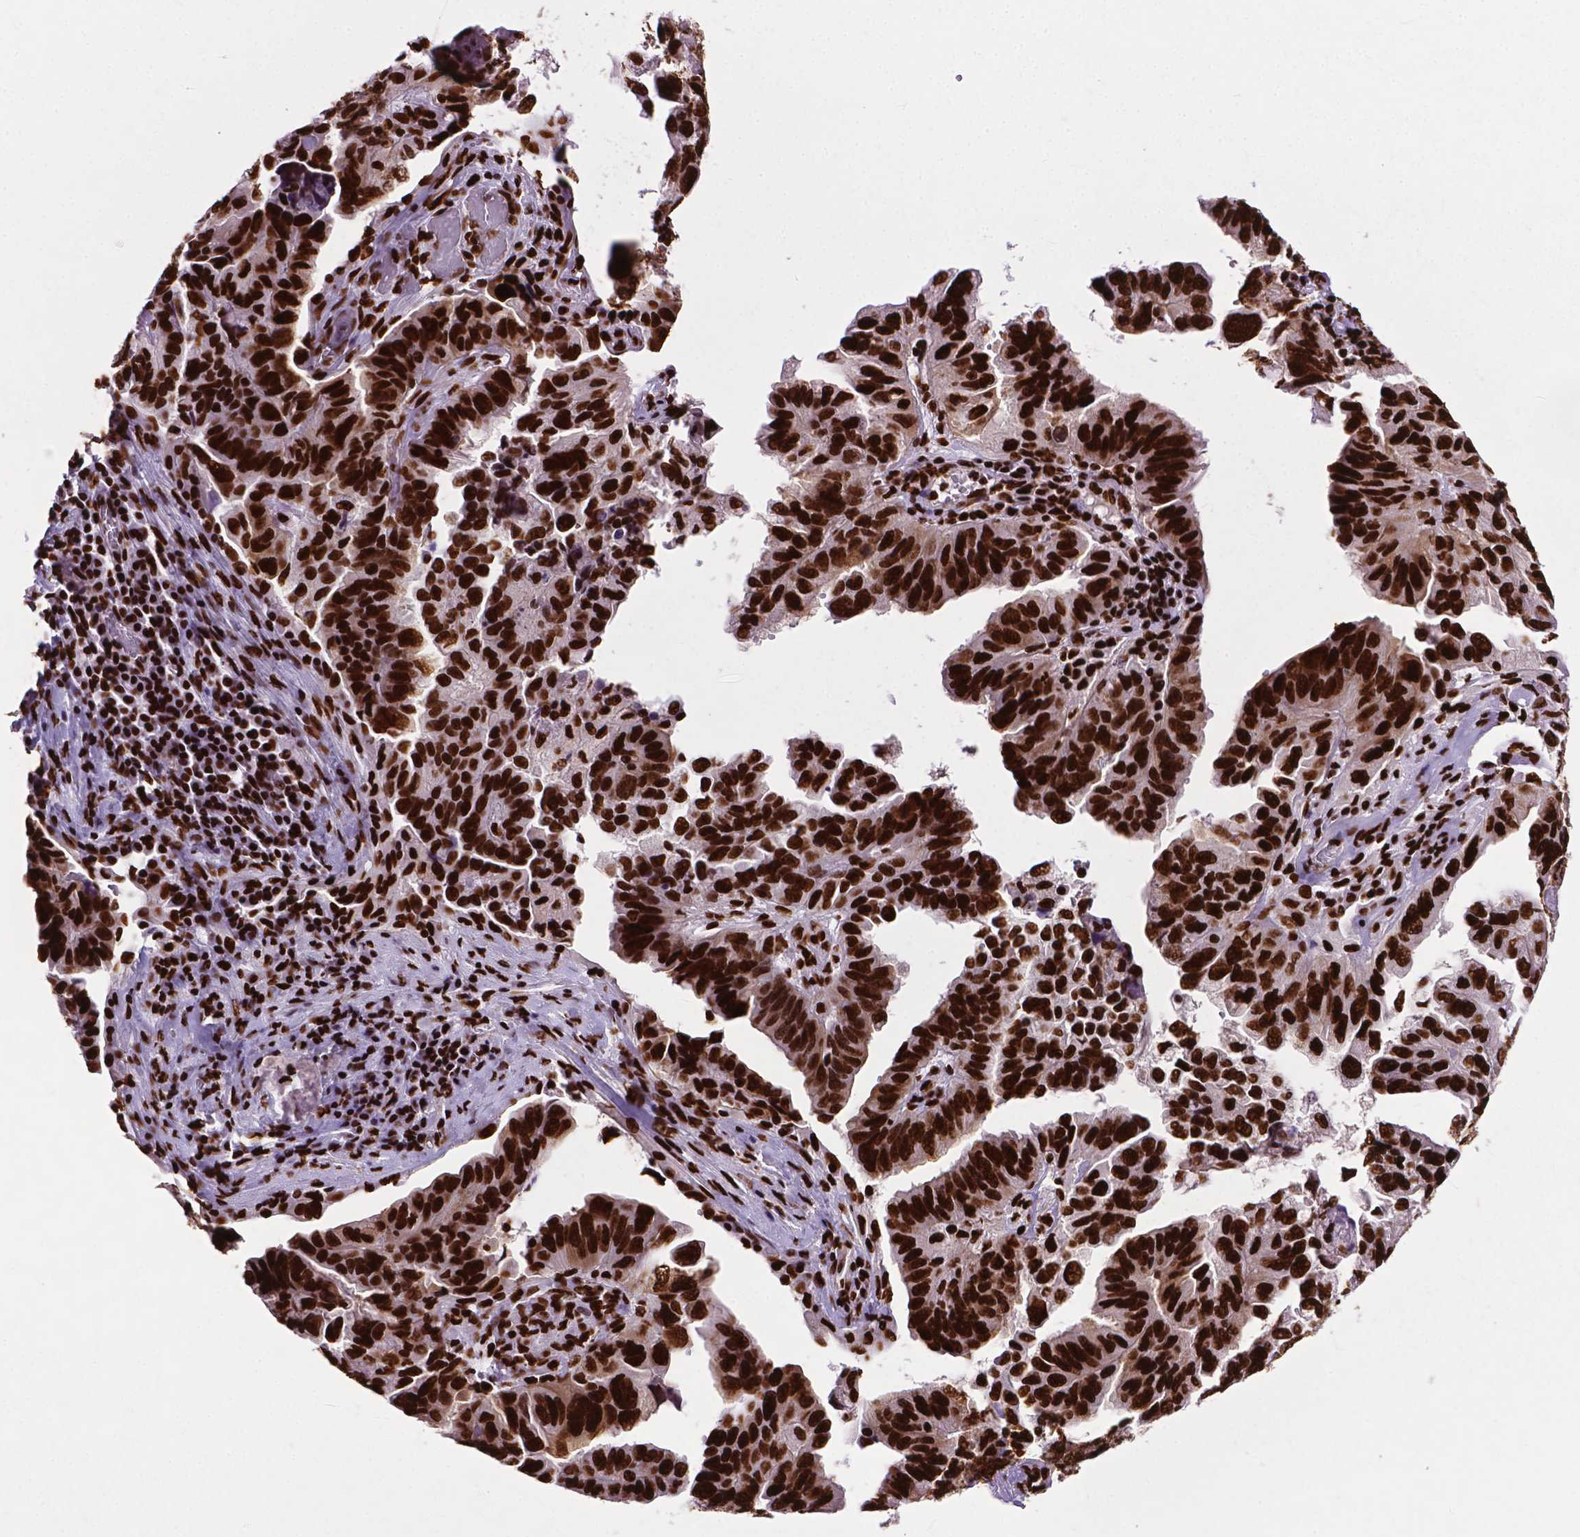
{"staining": {"intensity": "strong", "quantity": ">75%", "location": "nuclear"}, "tissue": "ovarian cancer", "cell_type": "Tumor cells", "image_type": "cancer", "snomed": [{"axis": "morphology", "description": "Cystadenocarcinoma, serous, NOS"}, {"axis": "topography", "description": "Ovary"}], "caption": "High-magnification brightfield microscopy of ovarian serous cystadenocarcinoma stained with DAB (brown) and counterstained with hematoxylin (blue). tumor cells exhibit strong nuclear positivity is seen in approximately>75% of cells.", "gene": "SMIM5", "patient": {"sex": "female", "age": 79}}